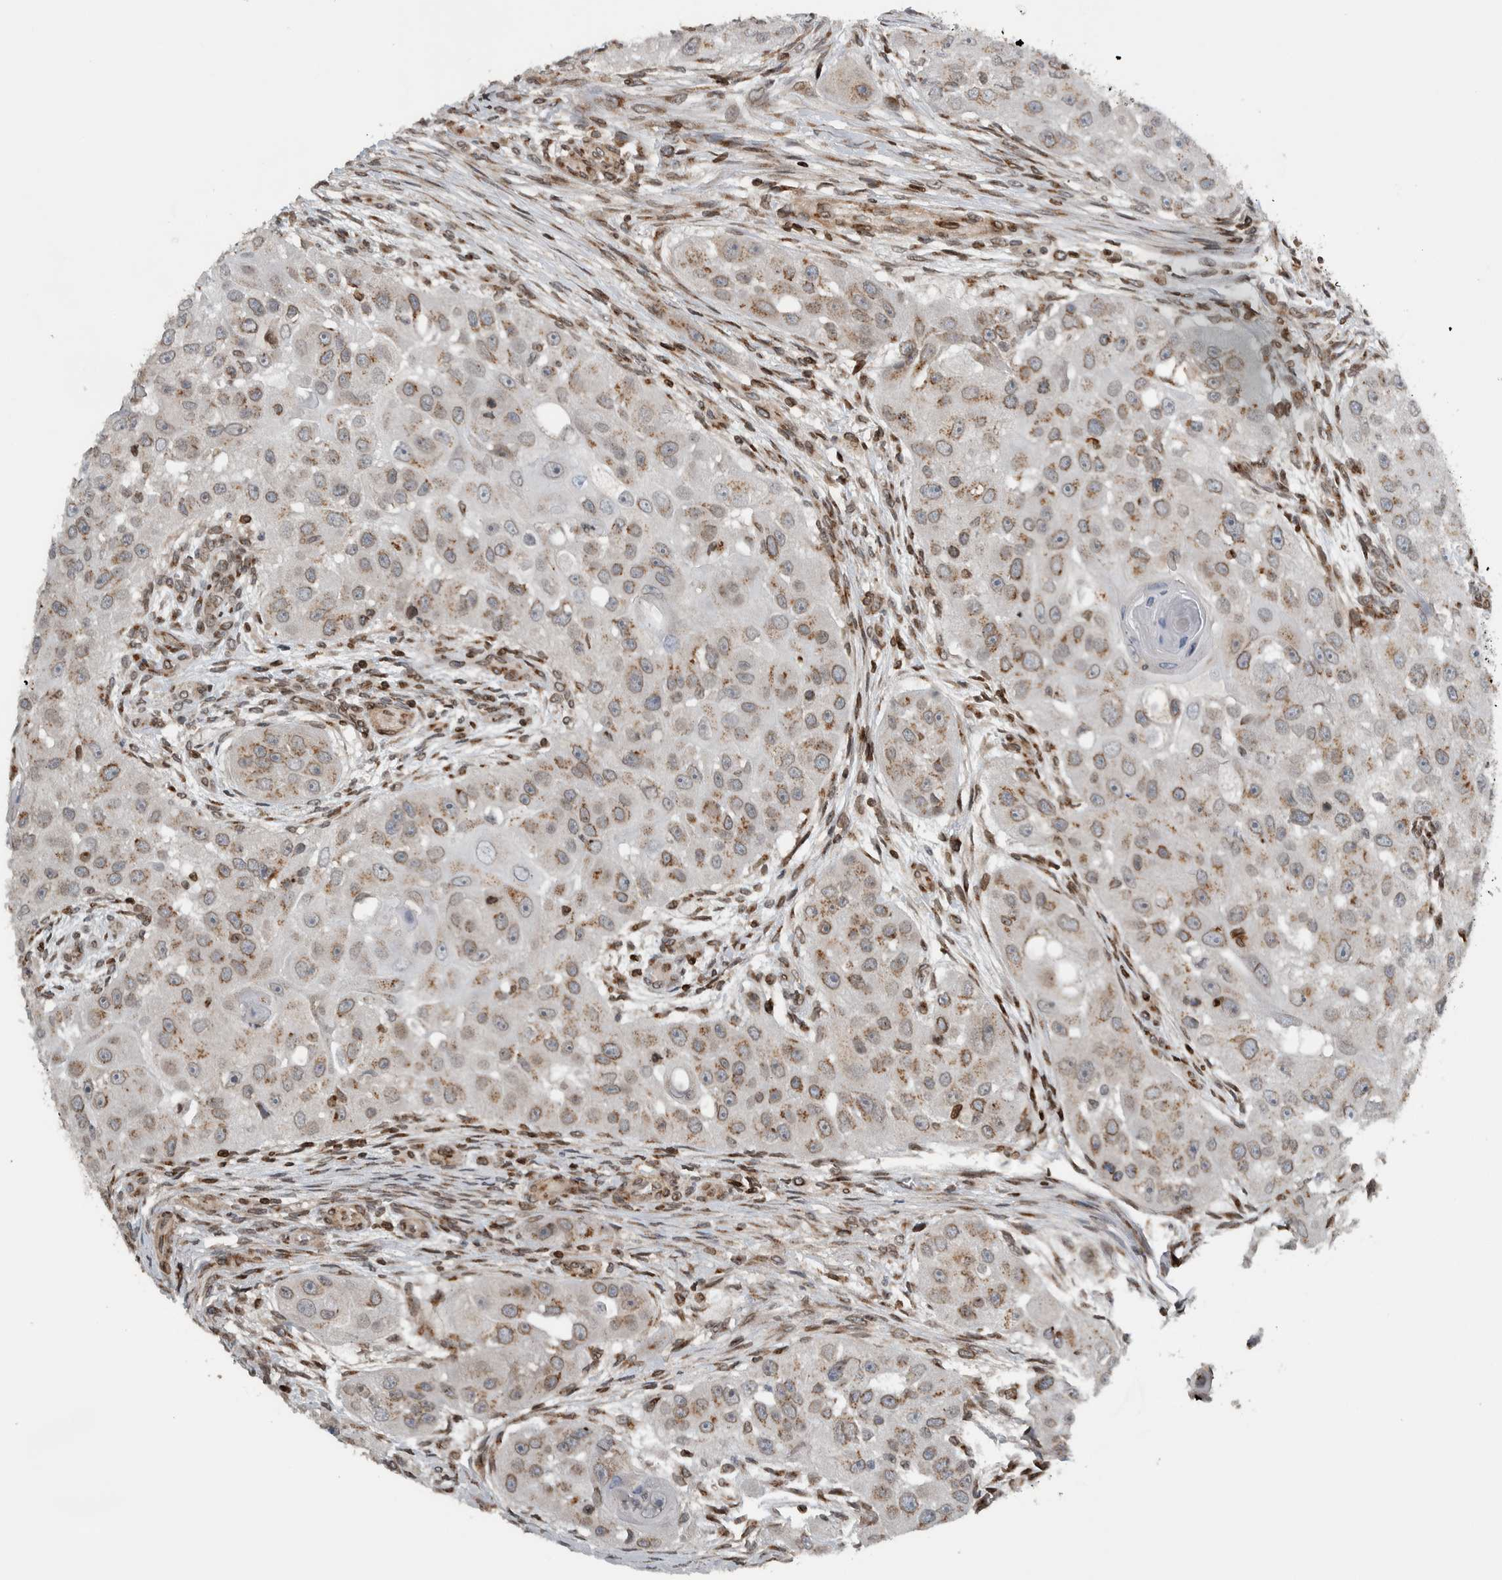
{"staining": {"intensity": "weak", "quantity": "25%-75%", "location": "cytoplasmic/membranous"}, "tissue": "head and neck cancer", "cell_type": "Tumor cells", "image_type": "cancer", "snomed": [{"axis": "morphology", "description": "Normal tissue, NOS"}, {"axis": "morphology", "description": "Squamous cell carcinoma, NOS"}, {"axis": "topography", "description": "Skeletal muscle"}, {"axis": "topography", "description": "Head-Neck"}], "caption": "Immunohistochemical staining of human head and neck cancer (squamous cell carcinoma) displays weak cytoplasmic/membranous protein expression in approximately 25%-75% of tumor cells.", "gene": "FAM135B", "patient": {"sex": "male", "age": 51}}